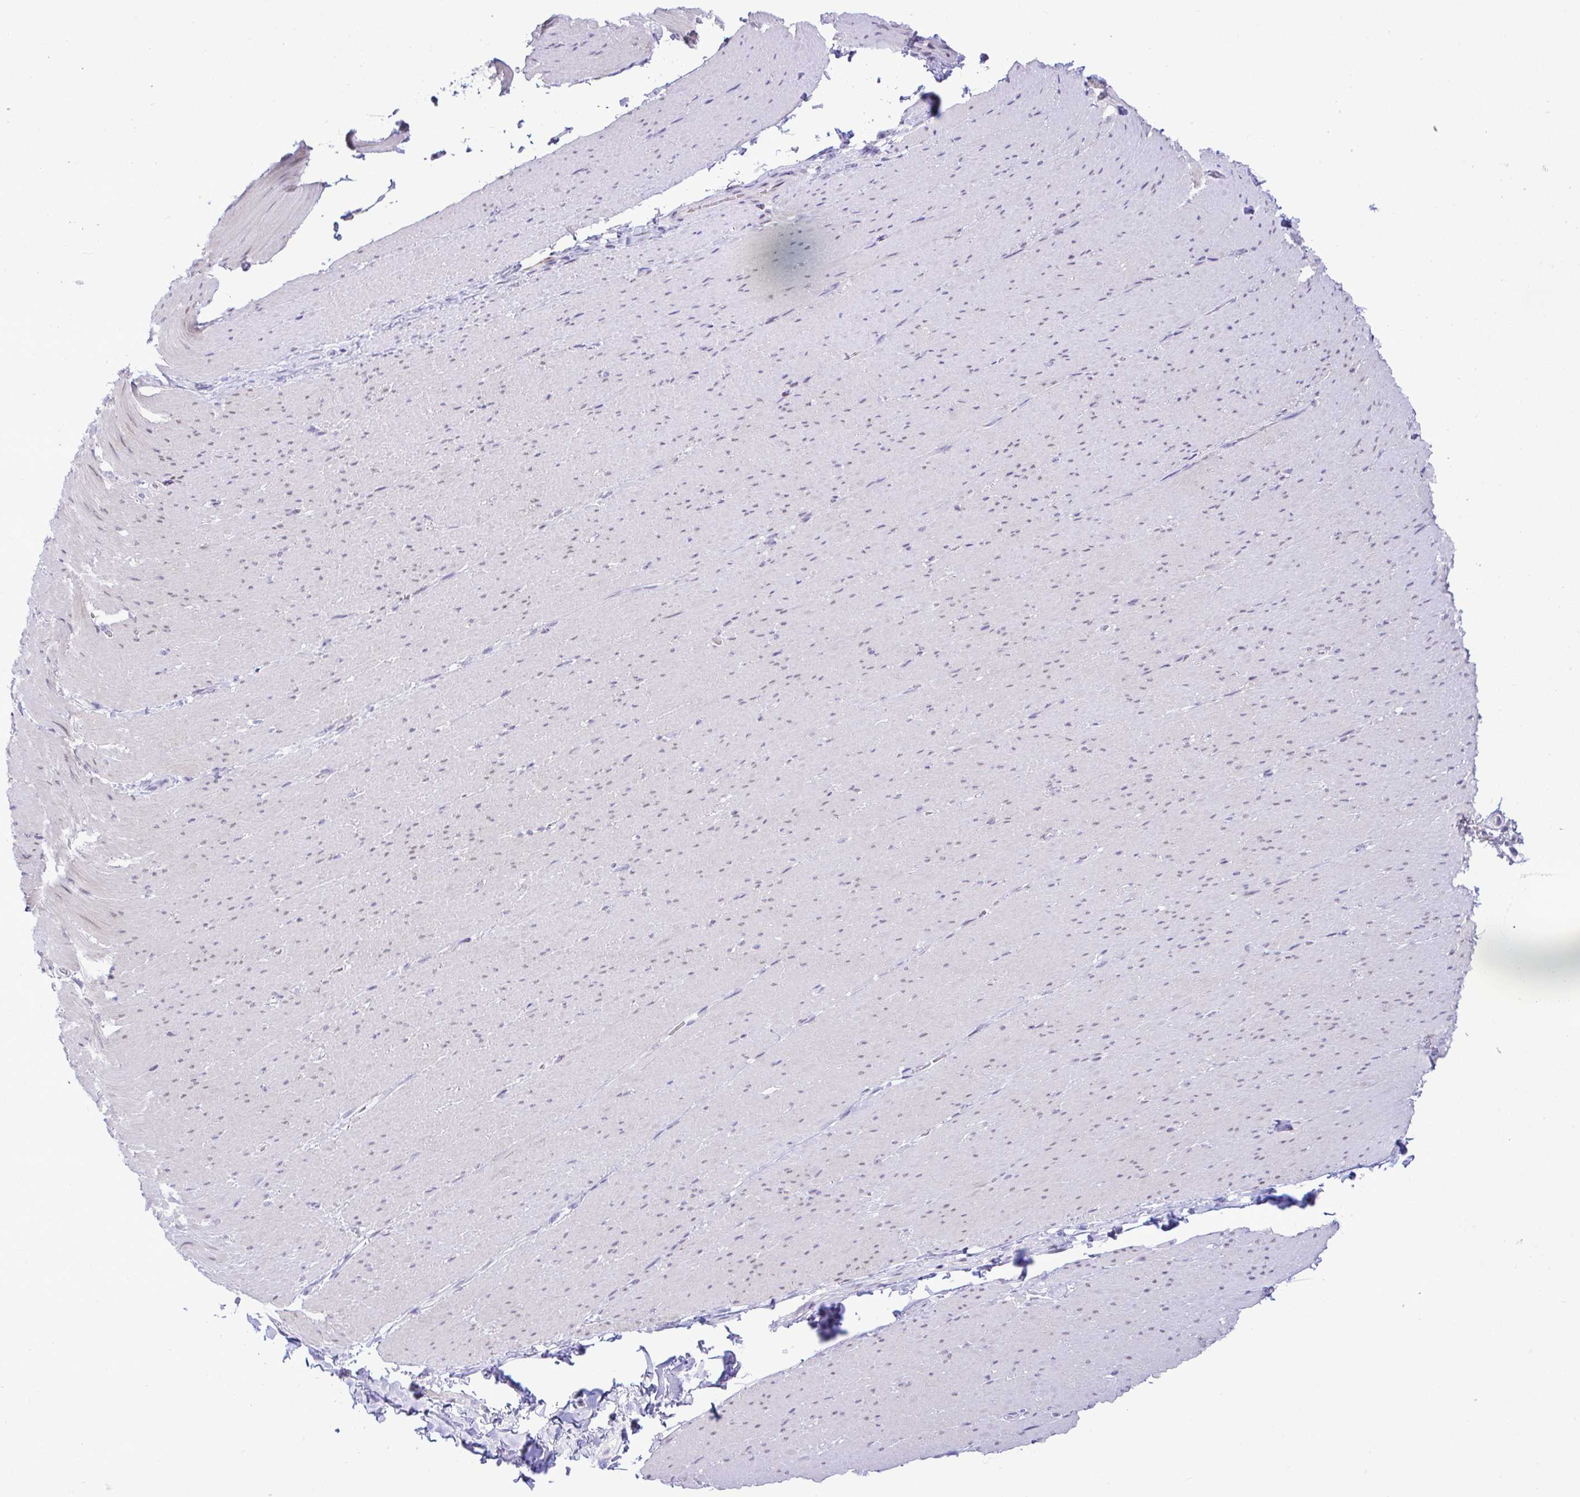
{"staining": {"intensity": "weak", "quantity": "<25%", "location": "nuclear"}, "tissue": "smooth muscle", "cell_type": "Smooth muscle cells", "image_type": "normal", "snomed": [{"axis": "morphology", "description": "Normal tissue, NOS"}, {"axis": "topography", "description": "Smooth muscle"}, {"axis": "topography", "description": "Rectum"}], "caption": "An IHC photomicrograph of unremarkable smooth muscle is shown. There is no staining in smooth muscle cells of smooth muscle.", "gene": "ZNF485", "patient": {"sex": "male", "age": 53}}